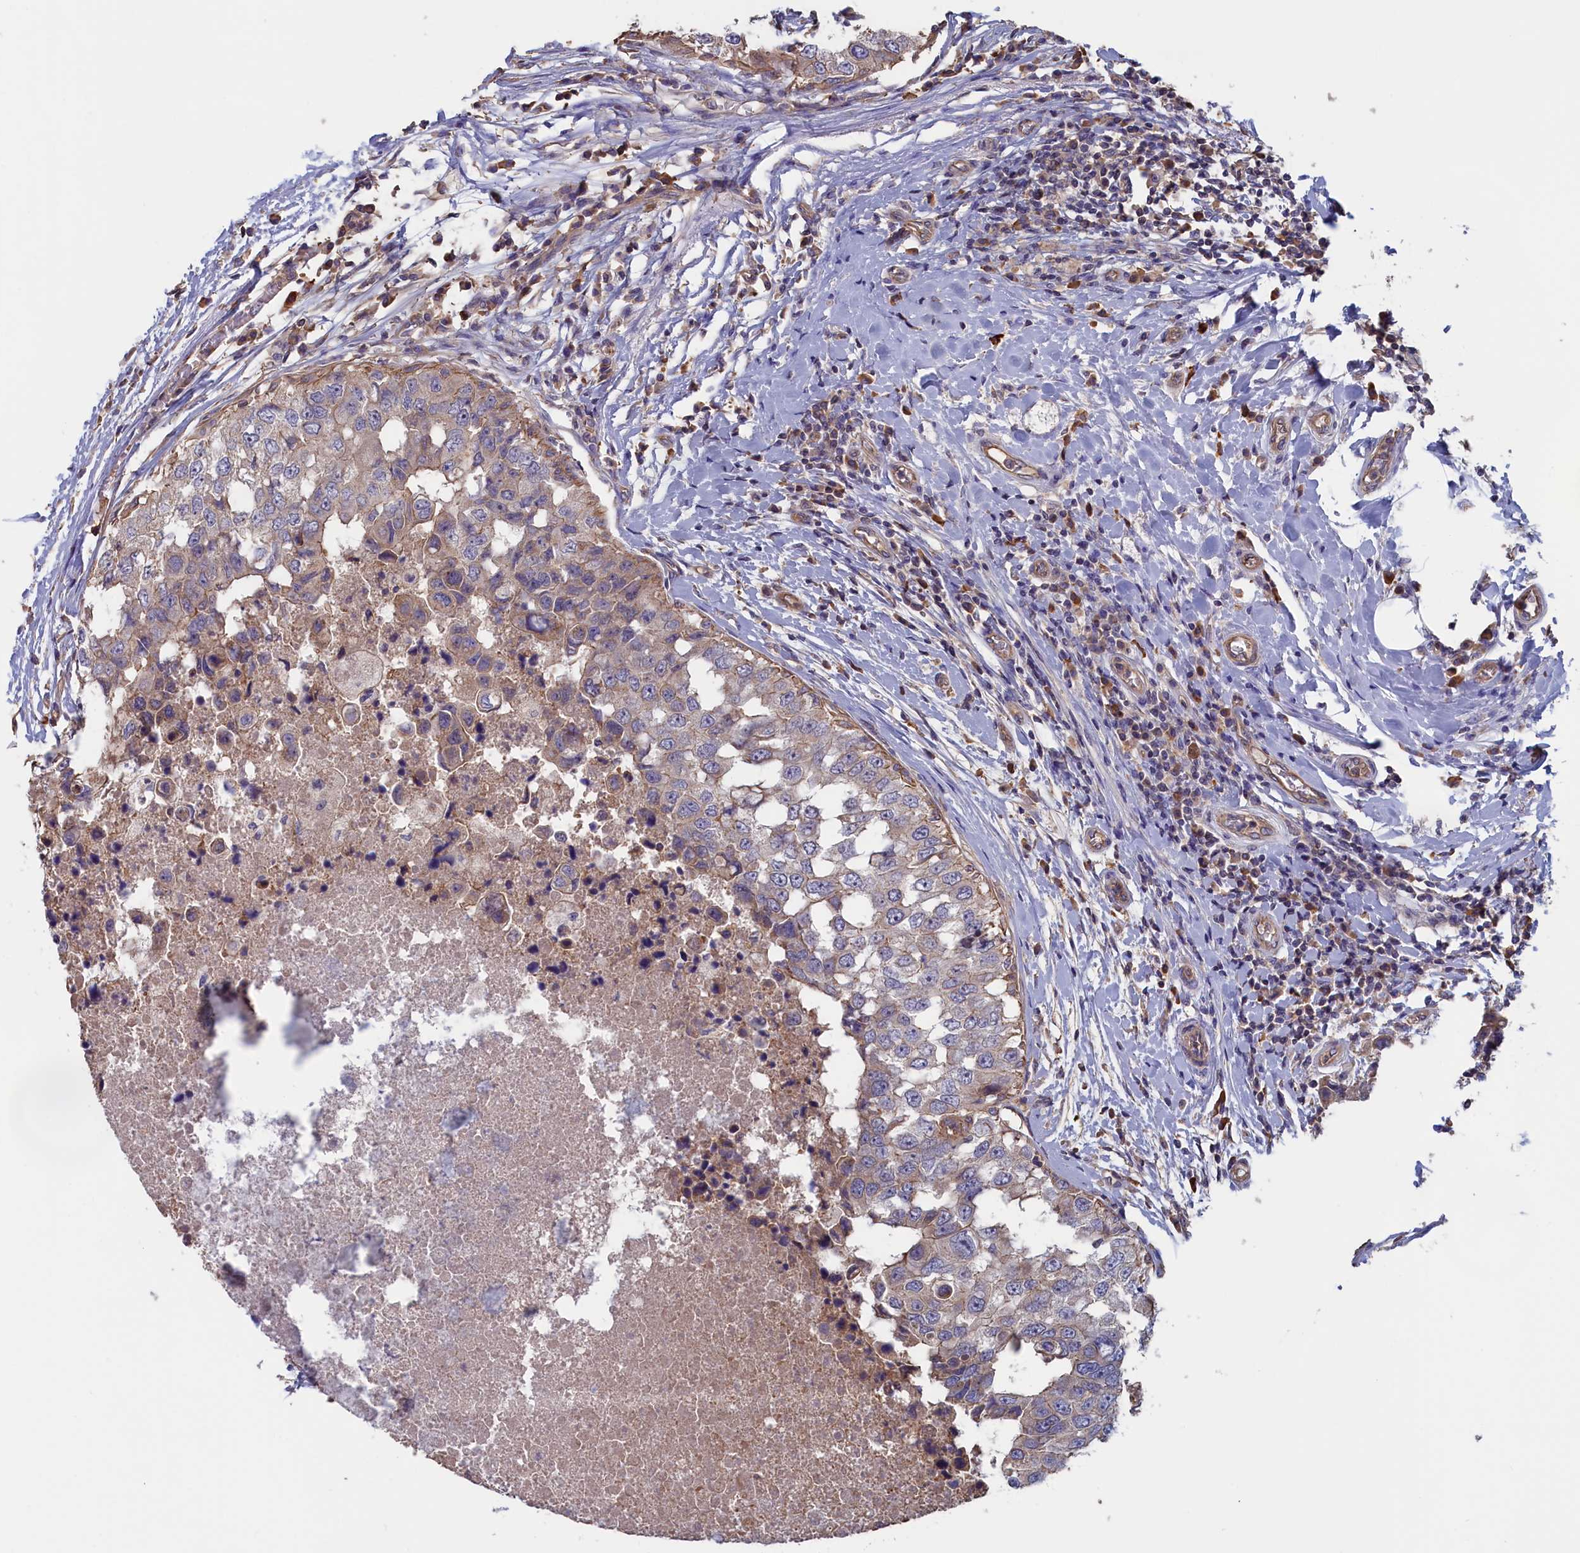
{"staining": {"intensity": "weak", "quantity": ">75%", "location": "cytoplasmic/membranous"}, "tissue": "breast cancer", "cell_type": "Tumor cells", "image_type": "cancer", "snomed": [{"axis": "morphology", "description": "Duct carcinoma"}, {"axis": "topography", "description": "Breast"}], "caption": "Protein expression analysis of breast cancer (intraductal carcinoma) exhibits weak cytoplasmic/membranous staining in about >75% of tumor cells.", "gene": "ANKRD2", "patient": {"sex": "female", "age": 27}}